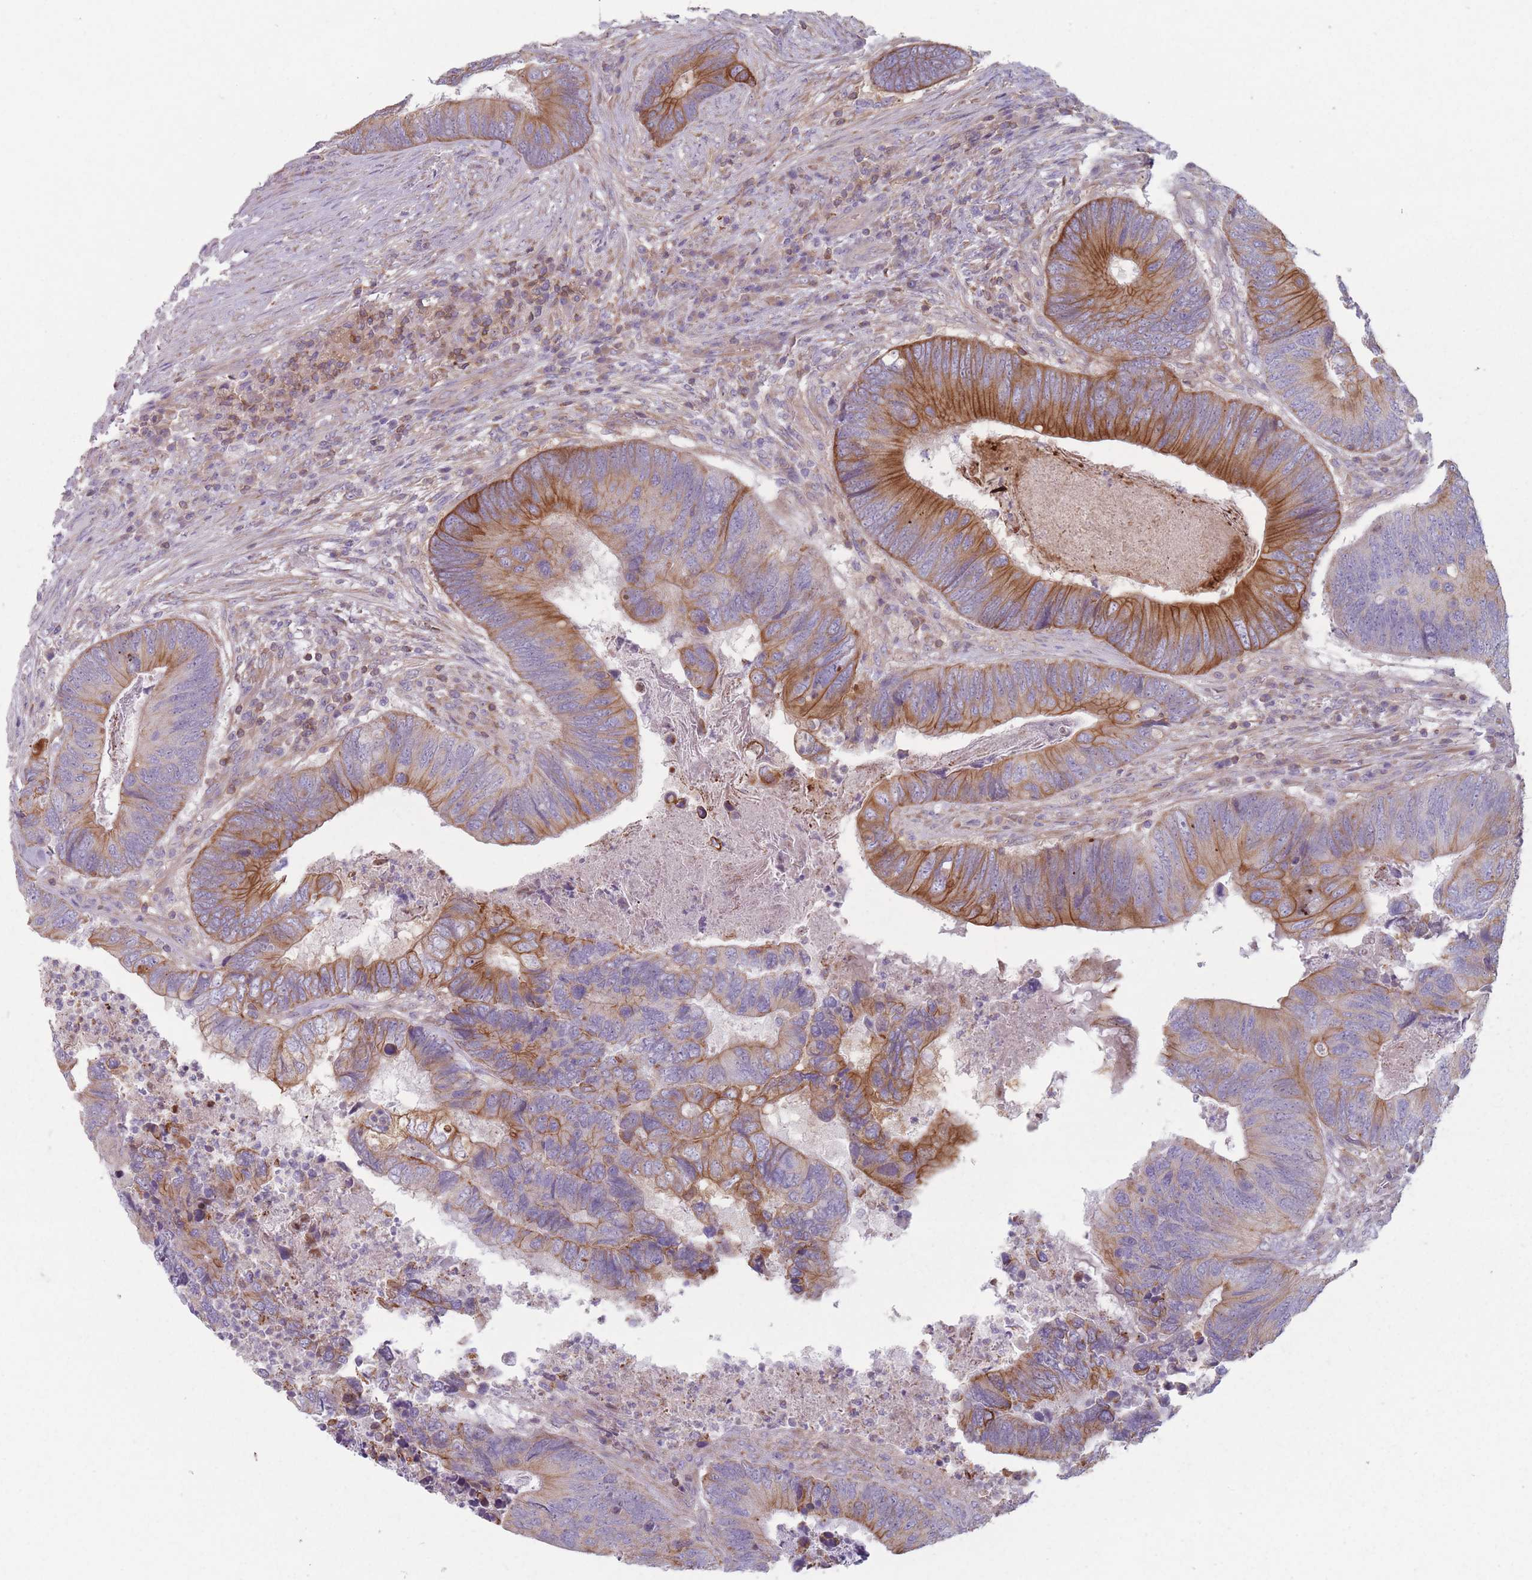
{"staining": {"intensity": "strong", "quantity": "25%-75%", "location": "cytoplasmic/membranous"}, "tissue": "colorectal cancer", "cell_type": "Tumor cells", "image_type": "cancer", "snomed": [{"axis": "morphology", "description": "Adenocarcinoma, NOS"}, {"axis": "topography", "description": "Colon"}], "caption": "Protein staining by immunohistochemistry (IHC) exhibits strong cytoplasmic/membranous expression in approximately 25%-75% of tumor cells in colorectal cancer.", "gene": "HSBP1L1", "patient": {"sex": "female", "age": 67}}